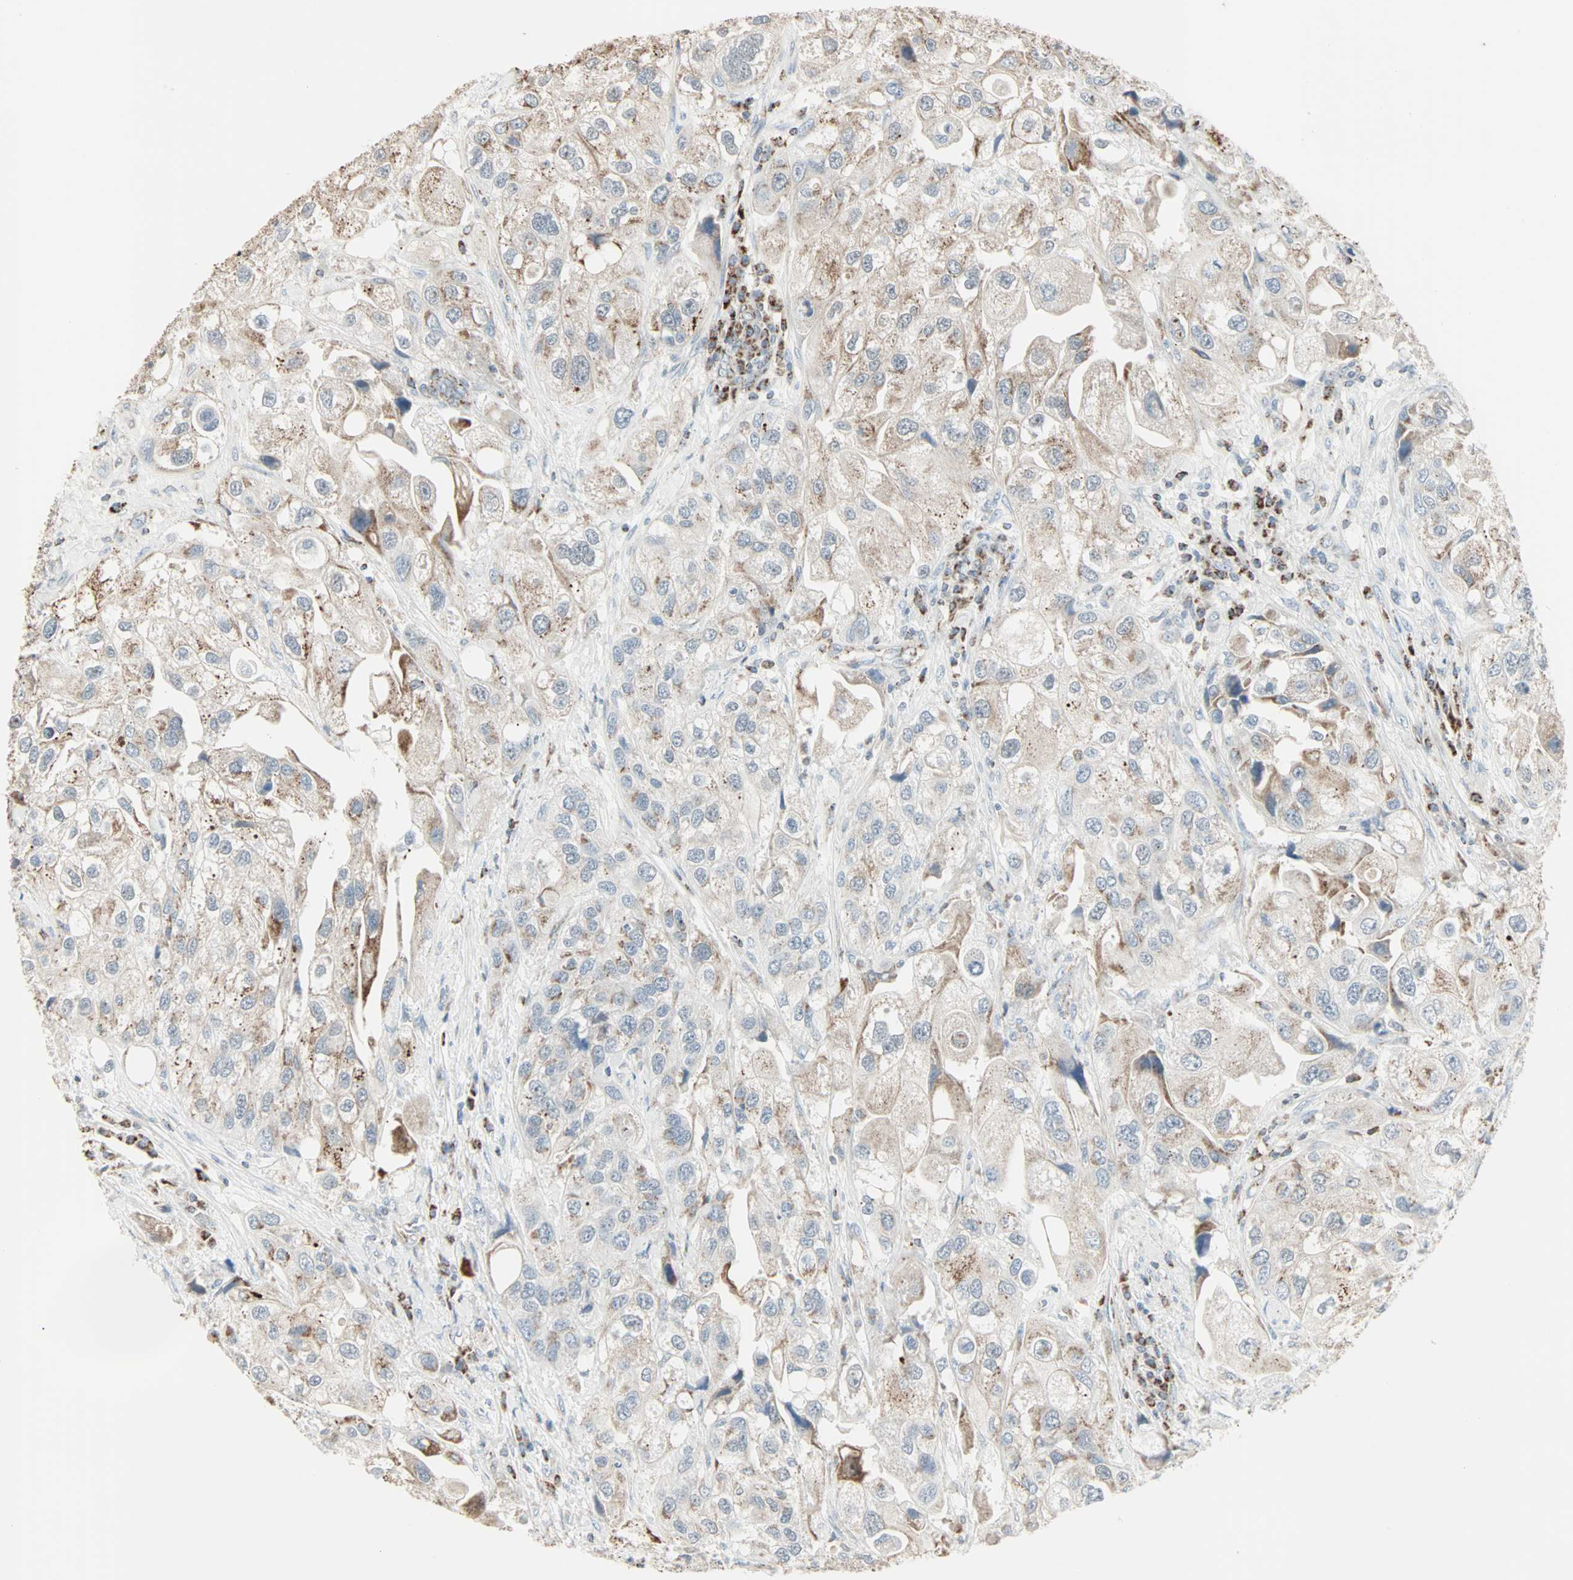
{"staining": {"intensity": "strong", "quantity": "25%-75%", "location": "cytoplasmic/membranous"}, "tissue": "urothelial cancer", "cell_type": "Tumor cells", "image_type": "cancer", "snomed": [{"axis": "morphology", "description": "Urothelial carcinoma, High grade"}, {"axis": "topography", "description": "Urinary bladder"}], "caption": "Protein expression analysis of human urothelial cancer reveals strong cytoplasmic/membranous expression in about 25%-75% of tumor cells.", "gene": "IDH2", "patient": {"sex": "female", "age": 64}}